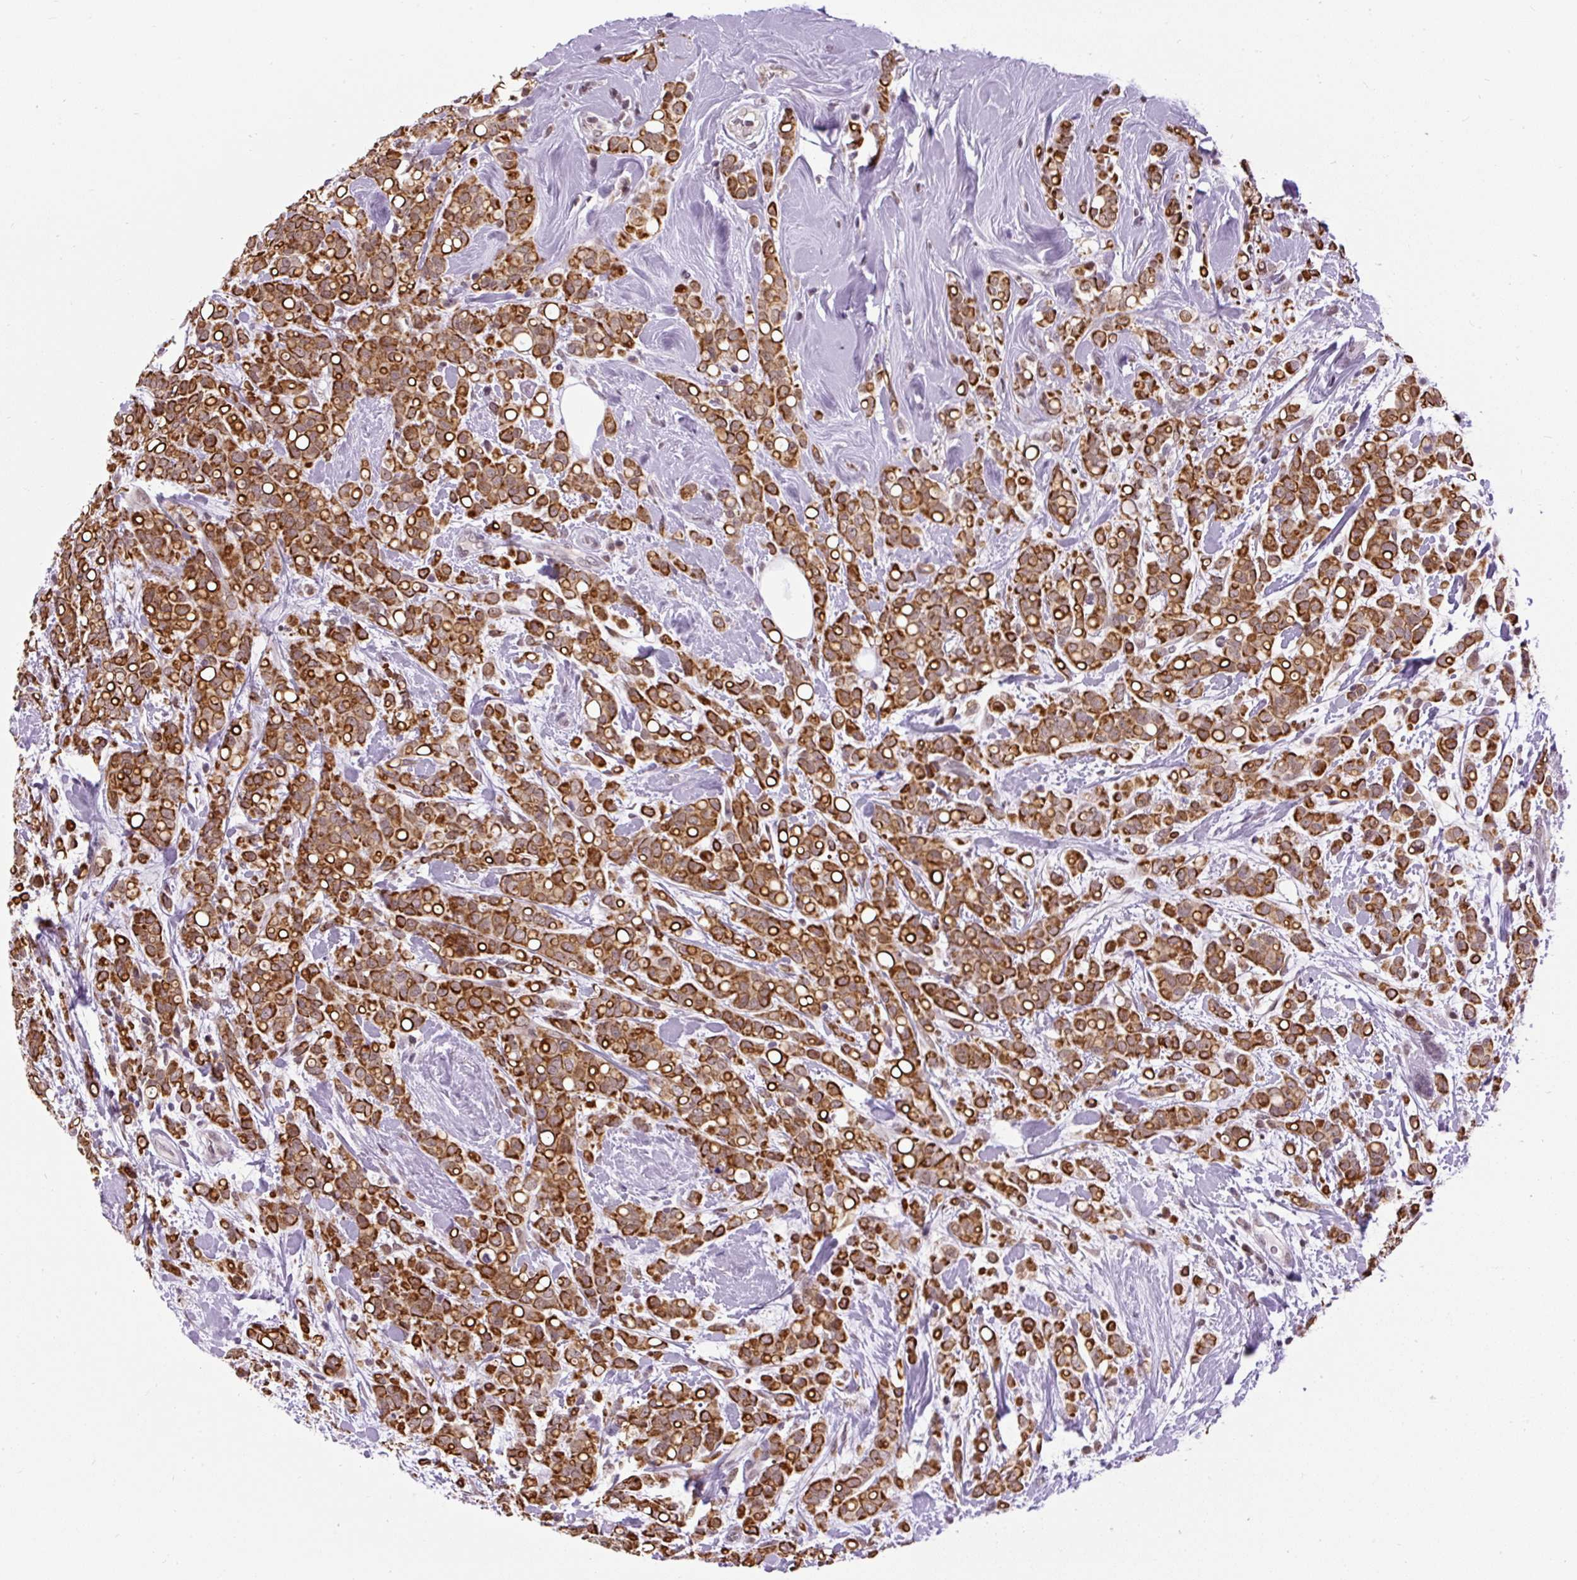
{"staining": {"intensity": "strong", "quantity": ">75%", "location": "cytoplasmic/membranous"}, "tissue": "breast cancer", "cell_type": "Tumor cells", "image_type": "cancer", "snomed": [{"axis": "morphology", "description": "Lobular carcinoma"}, {"axis": "topography", "description": "Breast"}], "caption": "A brown stain highlights strong cytoplasmic/membranous staining of a protein in human breast cancer tumor cells.", "gene": "ZNF672", "patient": {"sex": "female", "age": 68}}